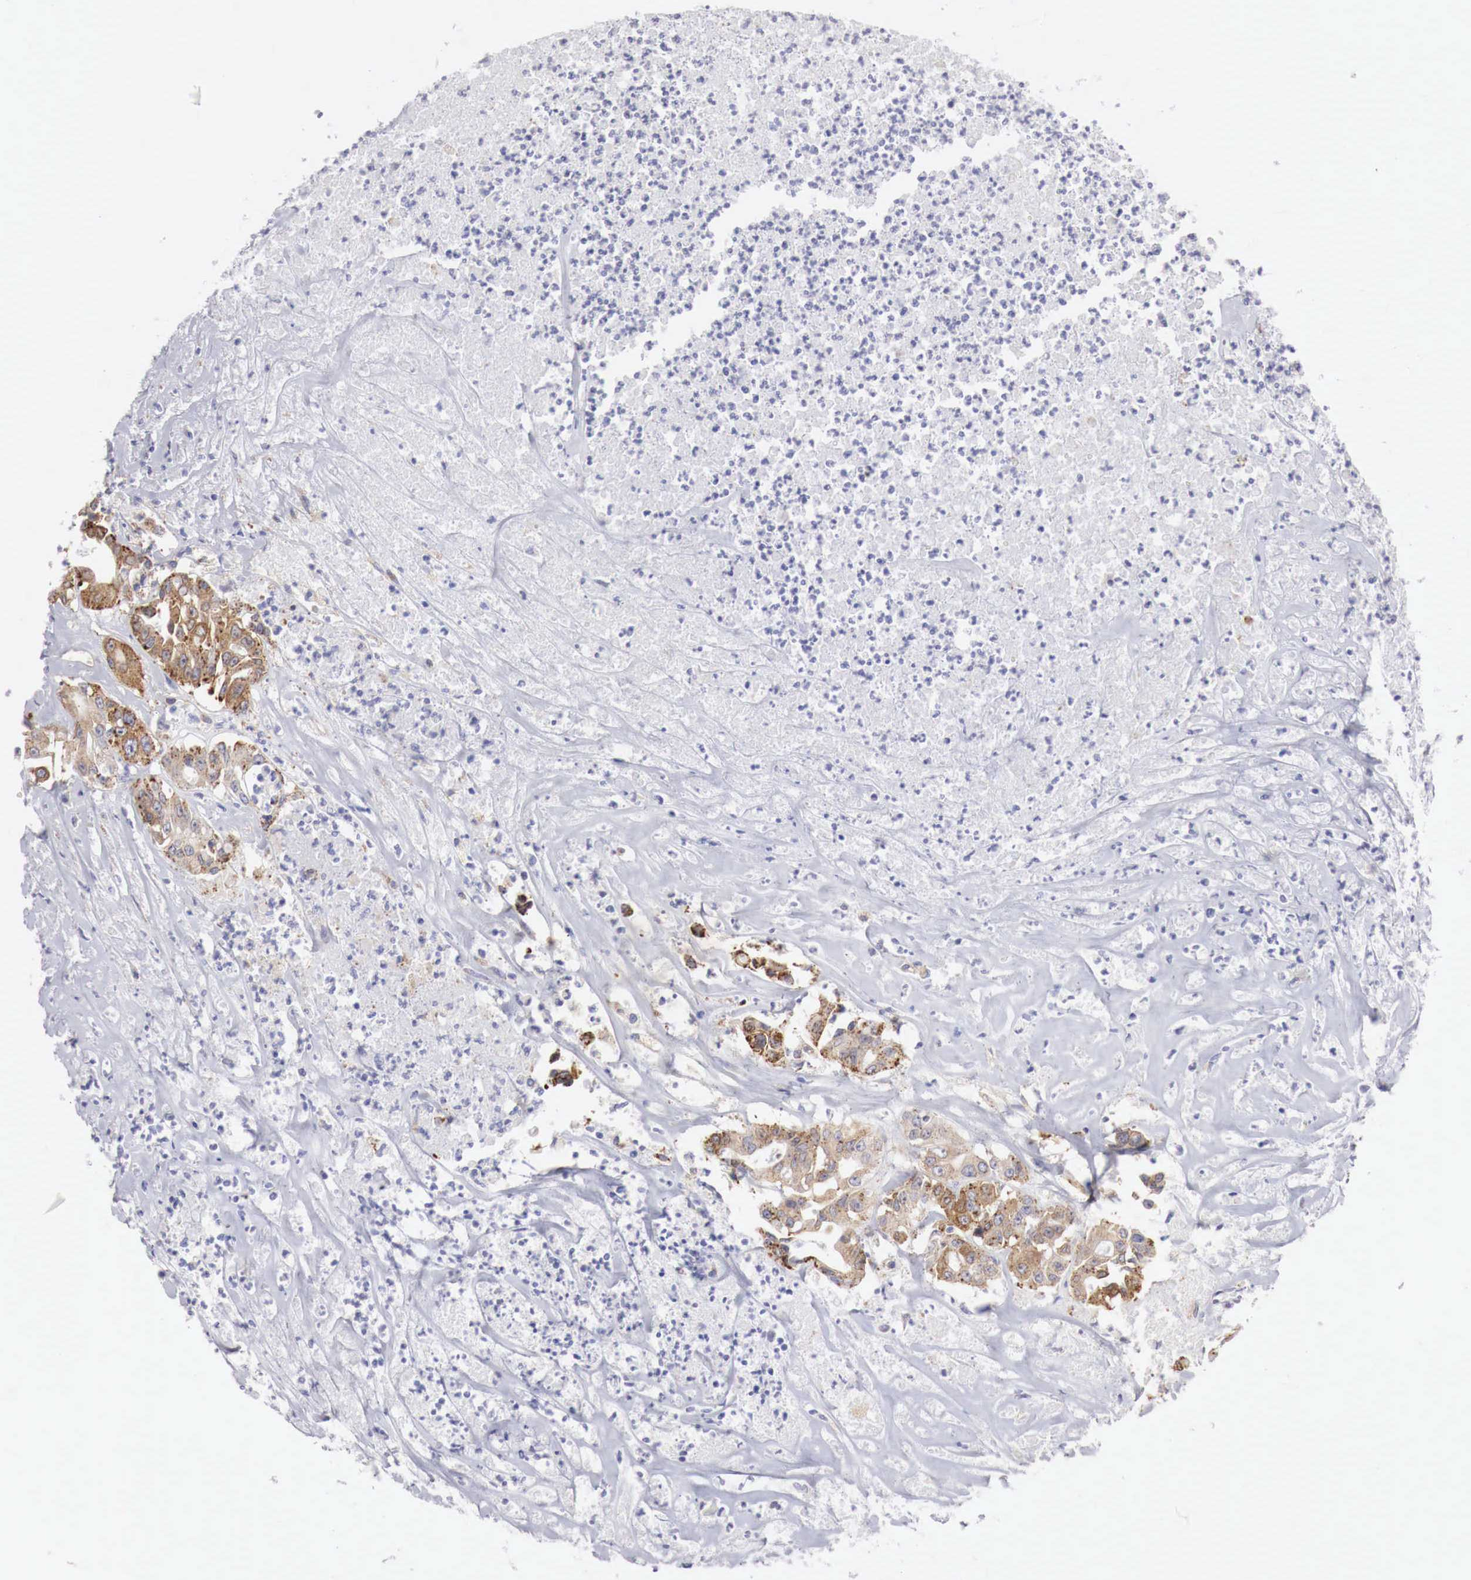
{"staining": {"intensity": "moderate", "quantity": ">75%", "location": "cytoplasmic/membranous"}, "tissue": "colorectal cancer", "cell_type": "Tumor cells", "image_type": "cancer", "snomed": [{"axis": "morphology", "description": "Adenocarcinoma, NOS"}, {"axis": "topography", "description": "Colon"}], "caption": "Tumor cells demonstrate medium levels of moderate cytoplasmic/membranous staining in about >75% of cells in human colorectal adenocarcinoma.", "gene": "NSDHL", "patient": {"sex": "female", "age": 70}}